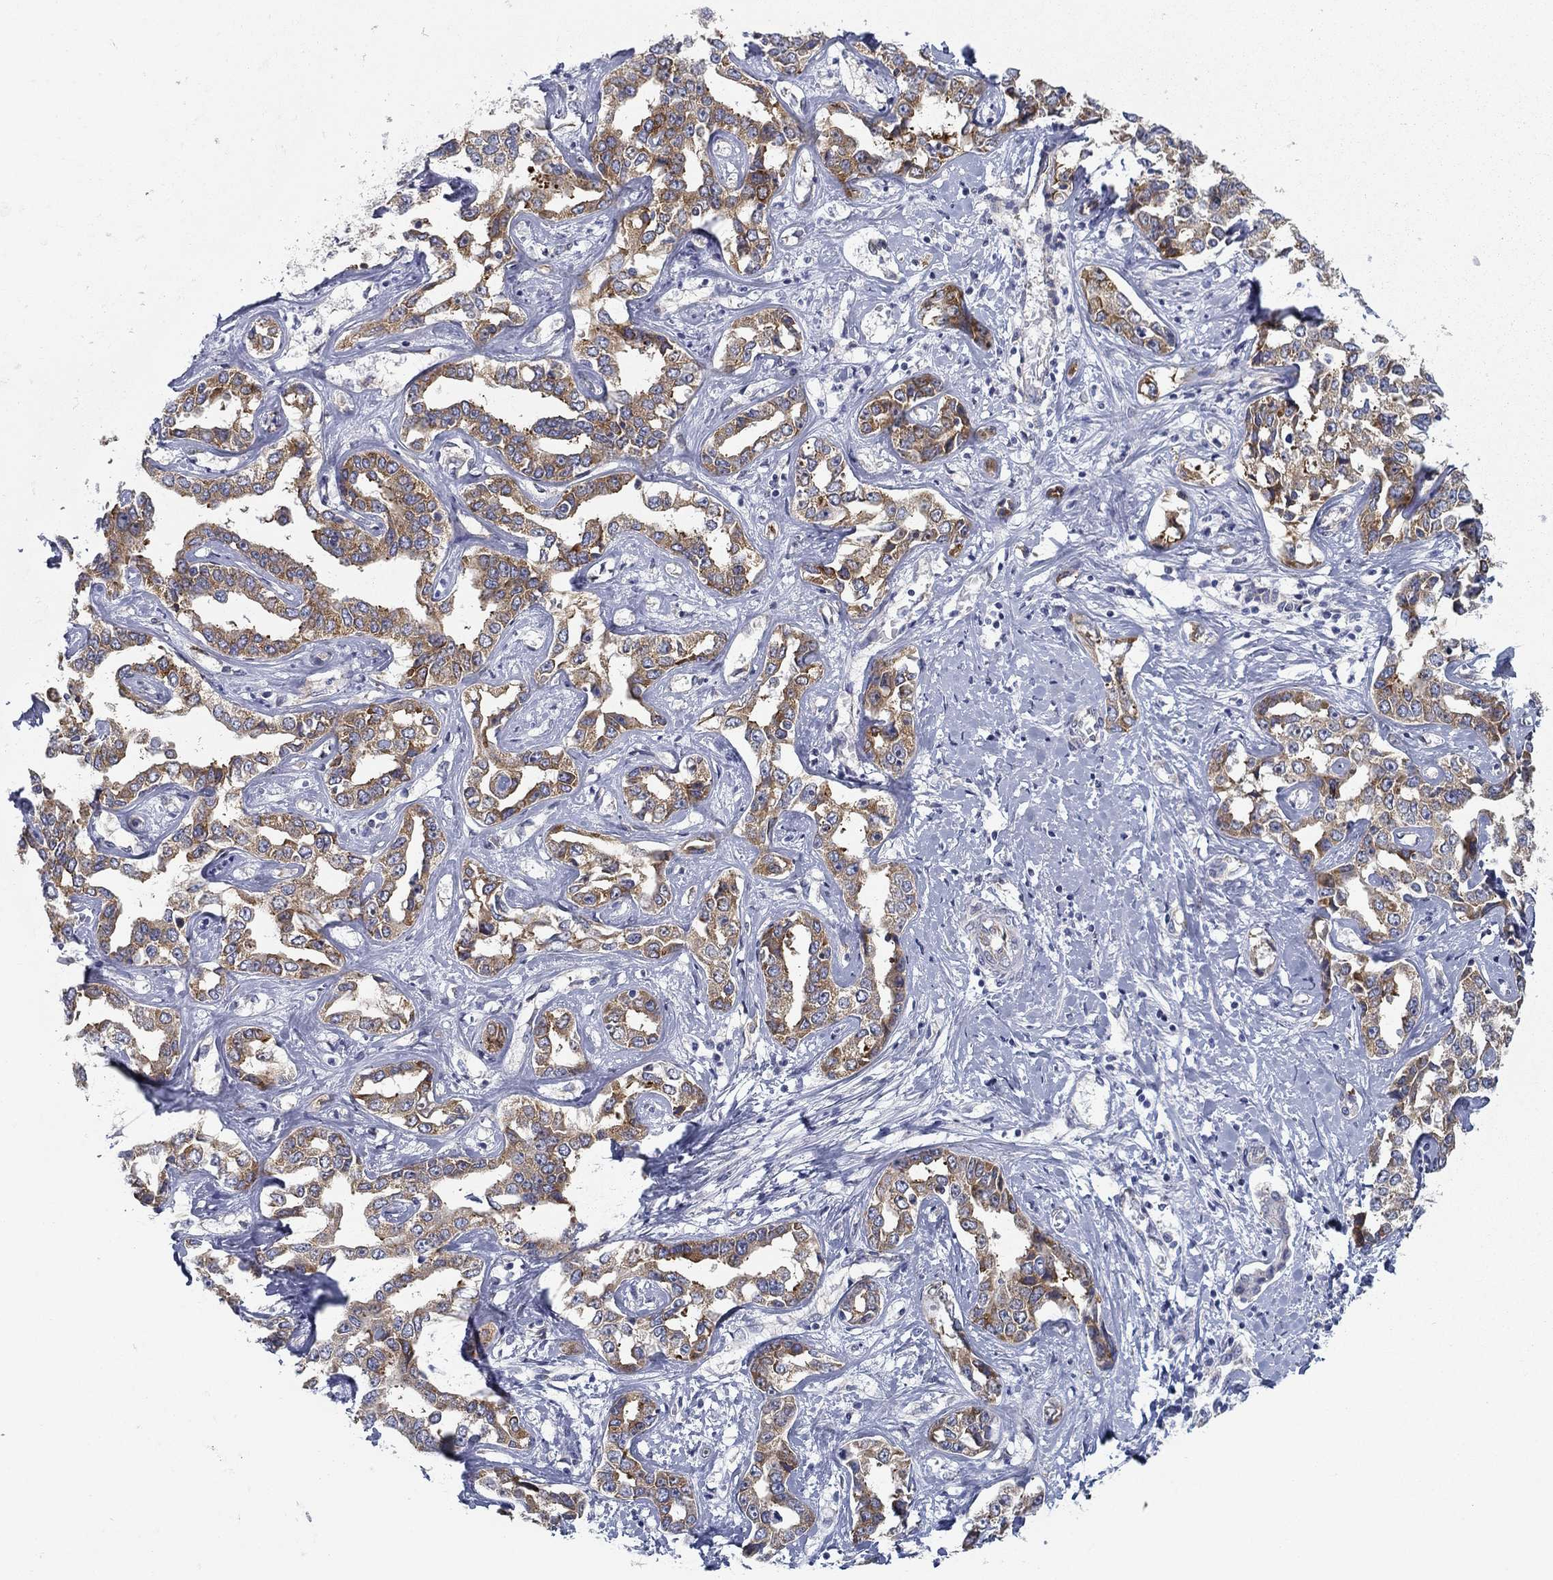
{"staining": {"intensity": "moderate", "quantity": ">75%", "location": "cytoplasmic/membranous"}, "tissue": "liver cancer", "cell_type": "Tumor cells", "image_type": "cancer", "snomed": [{"axis": "morphology", "description": "Cholangiocarcinoma"}, {"axis": "topography", "description": "Liver"}], "caption": "Liver cancer (cholangiocarcinoma) stained with DAB immunohistochemistry (IHC) demonstrates medium levels of moderate cytoplasmic/membranous staining in approximately >75% of tumor cells.", "gene": "FXR1", "patient": {"sex": "male", "age": 59}}